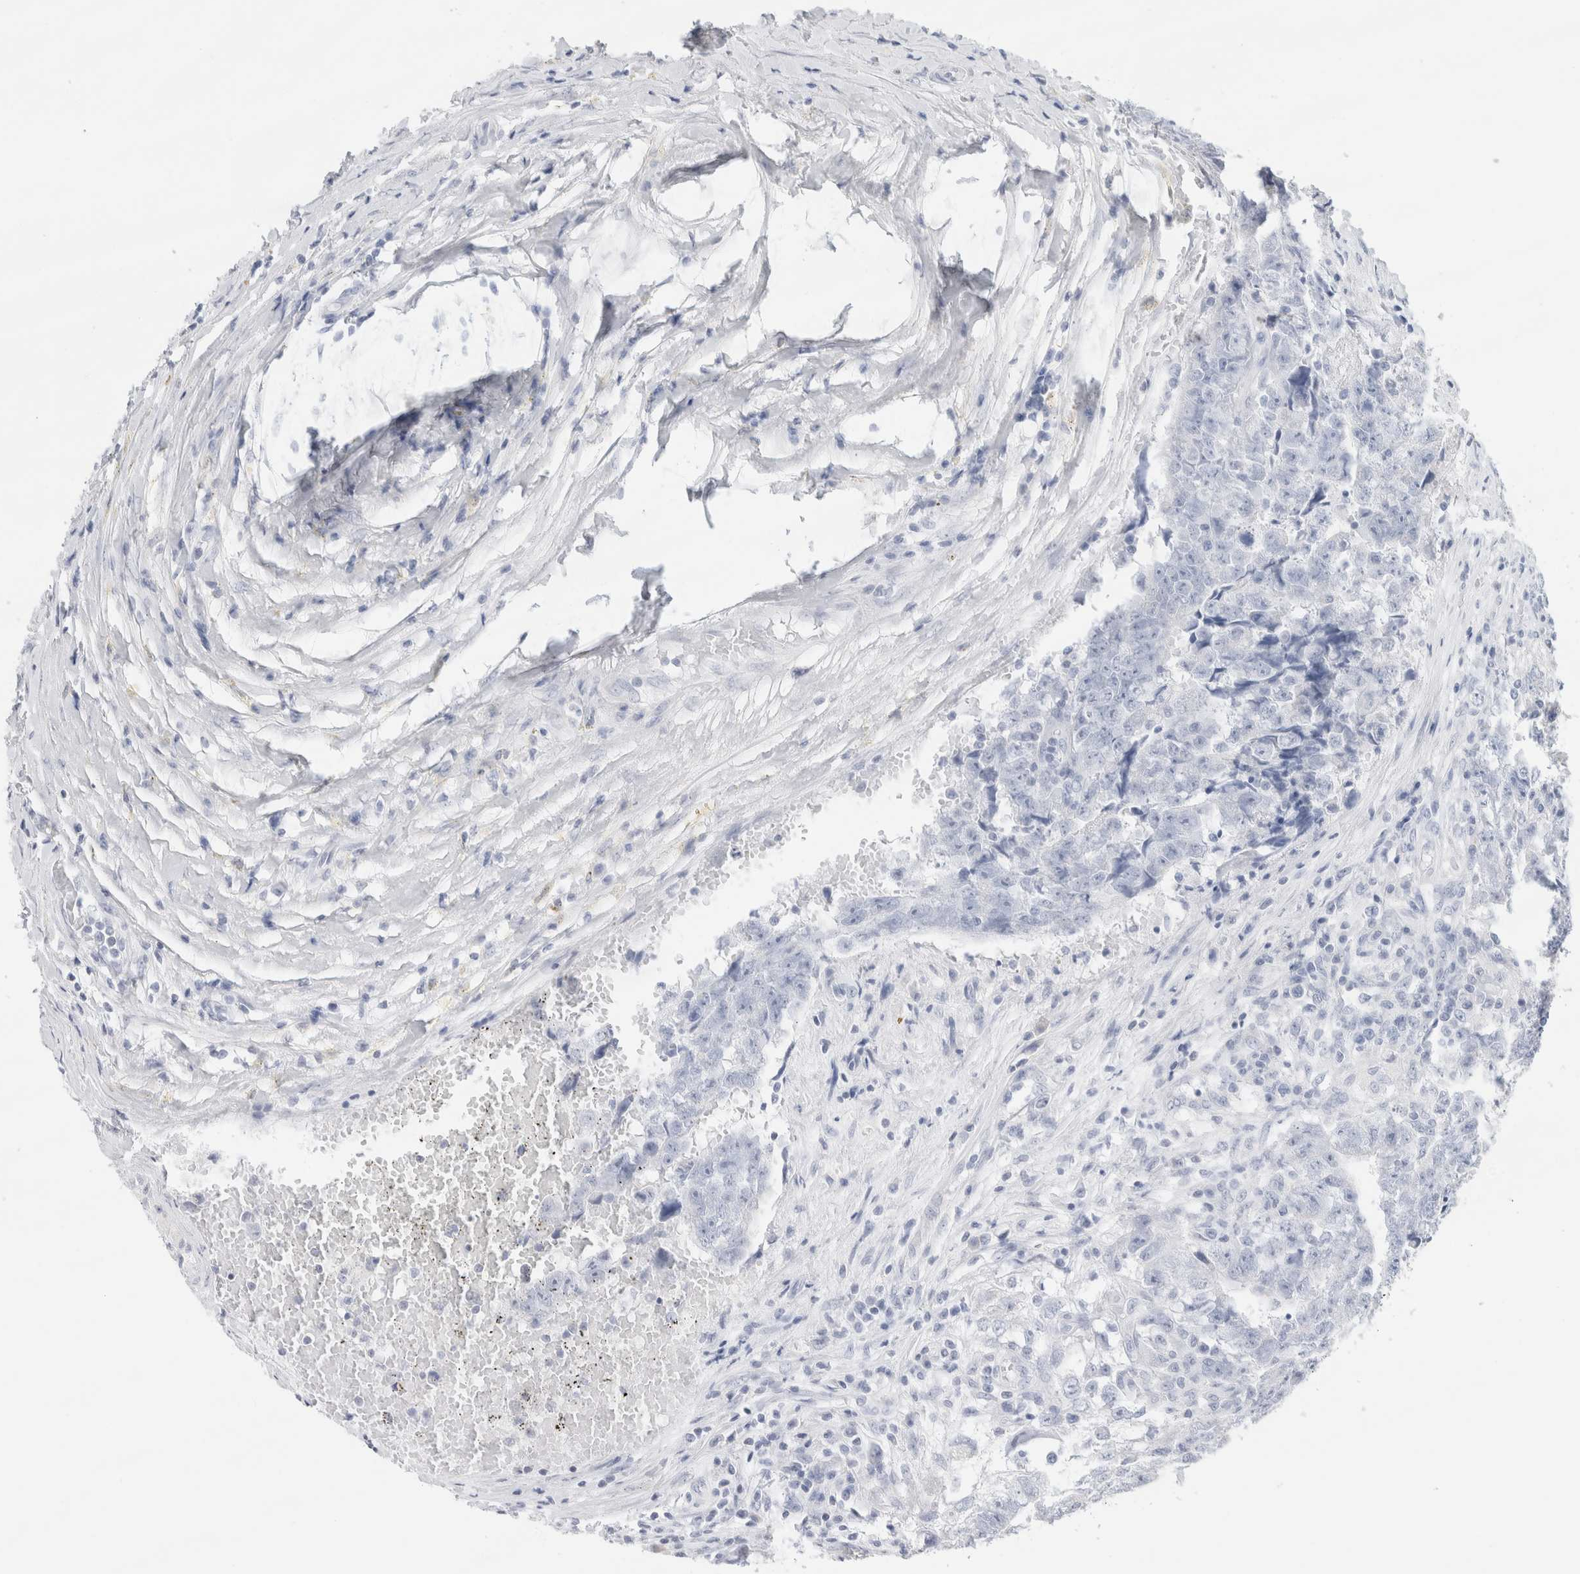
{"staining": {"intensity": "negative", "quantity": "none", "location": "none"}, "tissue": "testis cancer", "cell_type": "Tumor cells", "image_type": "cancer", "snomed": [{"axis": "morphology", "description": "Carcinoma, Embryonal, NOS"}, {"axis": "topography", "description": "Testis"}], "caption": "Photomicrograph shows no protein staining in tumor cells of testis cancer tissue.", "gene": "ECHDC2", "patient": {"sex": "male", "age": 25}}